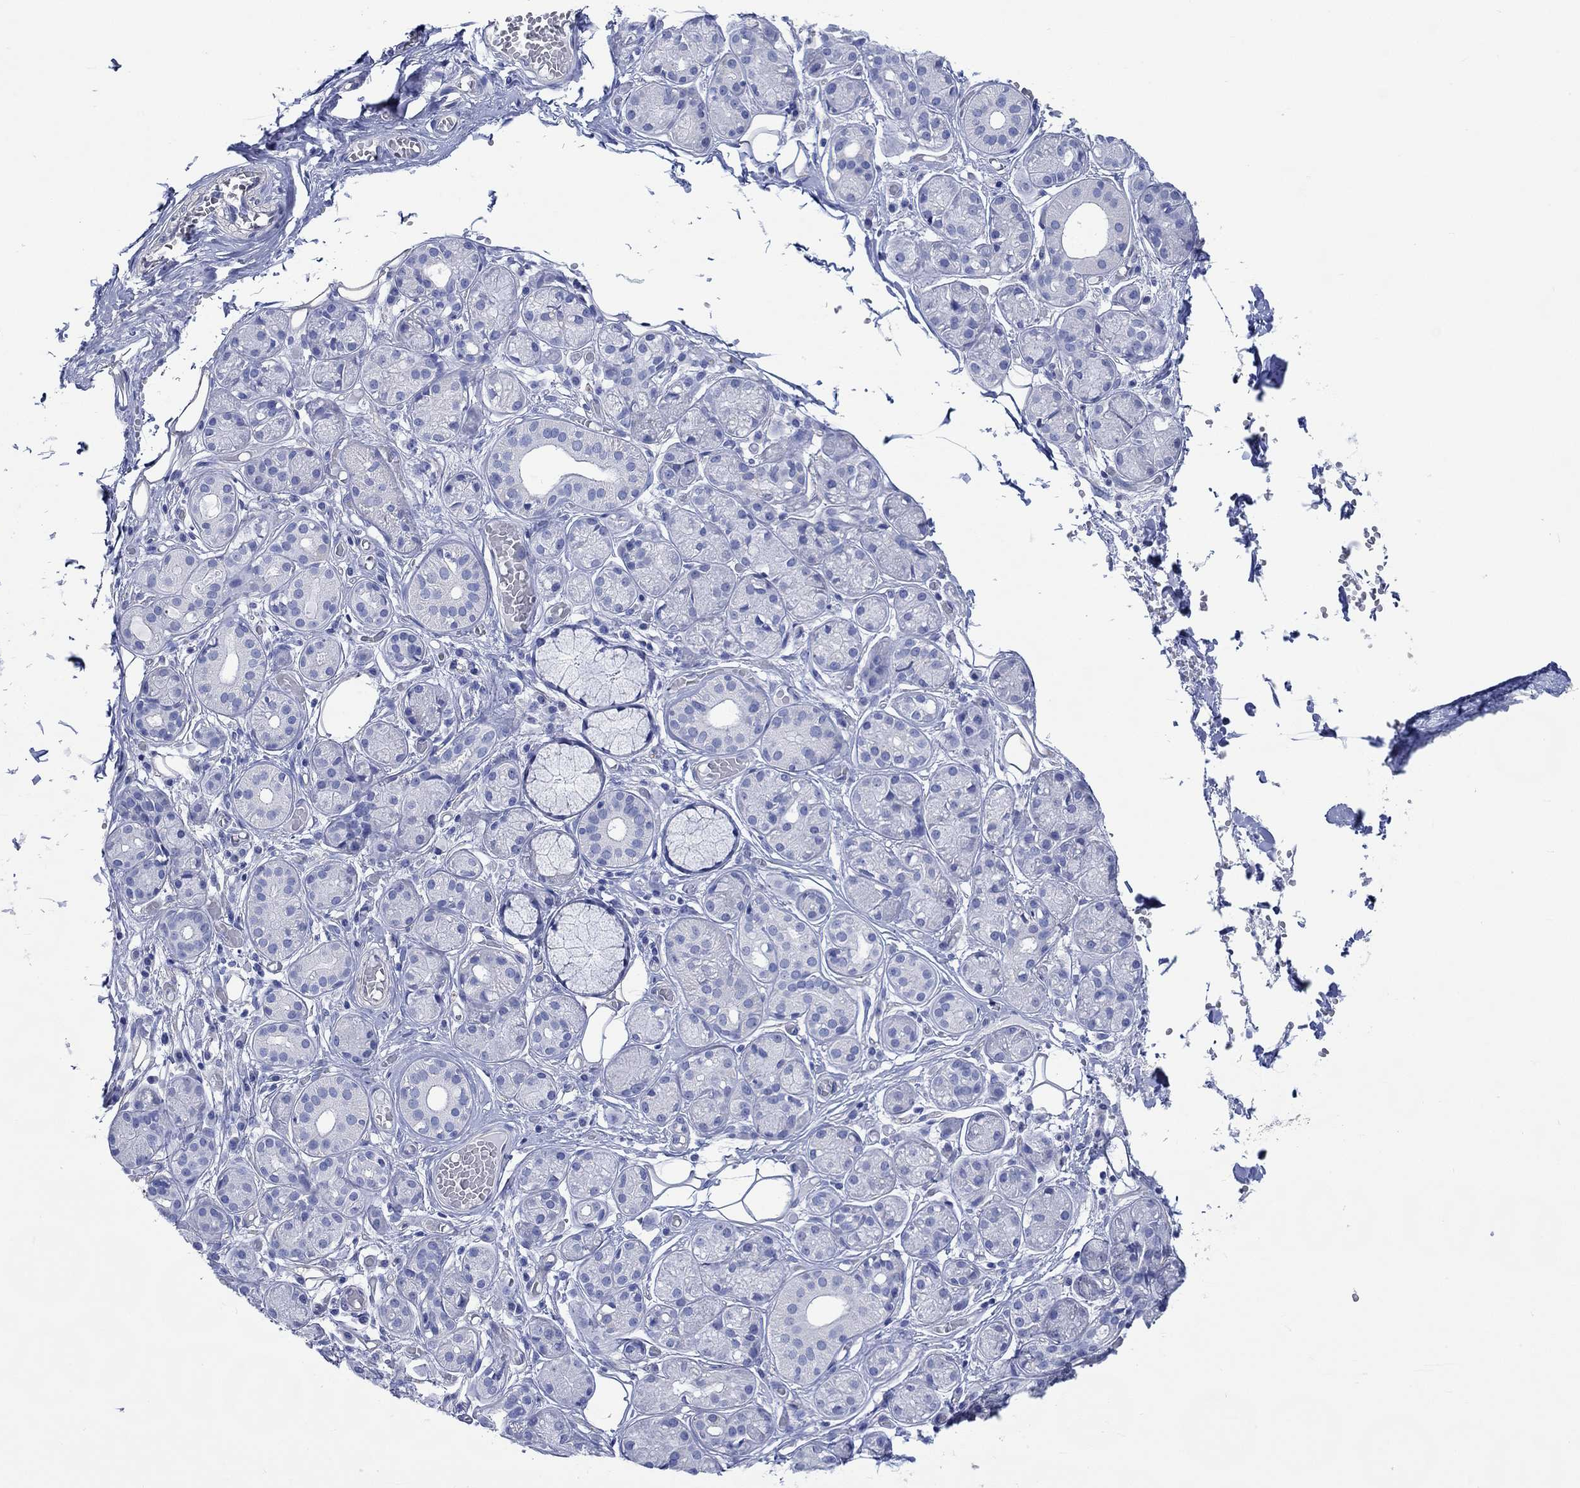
{"staining": {"intensity": "negative", "quantity": "none", "location": "none"}, "tissue": "salivary gland", "cell_type": "Glandular cells", "image_type": "normal", "snomed": [{"axis": "morphology", "description": "Normal tissue, NOS"}, {"axis": "topography", "description": "Salivary gland"}, {"axis": "topography", "description": "Peripheral nerve tissue"}], "caption": "Salivary gland was stained to show a protein in brown. There is no significant expression in glandular cells.", "gene": "CPLX1", "patient": {"sex": "male", "age": 71}}